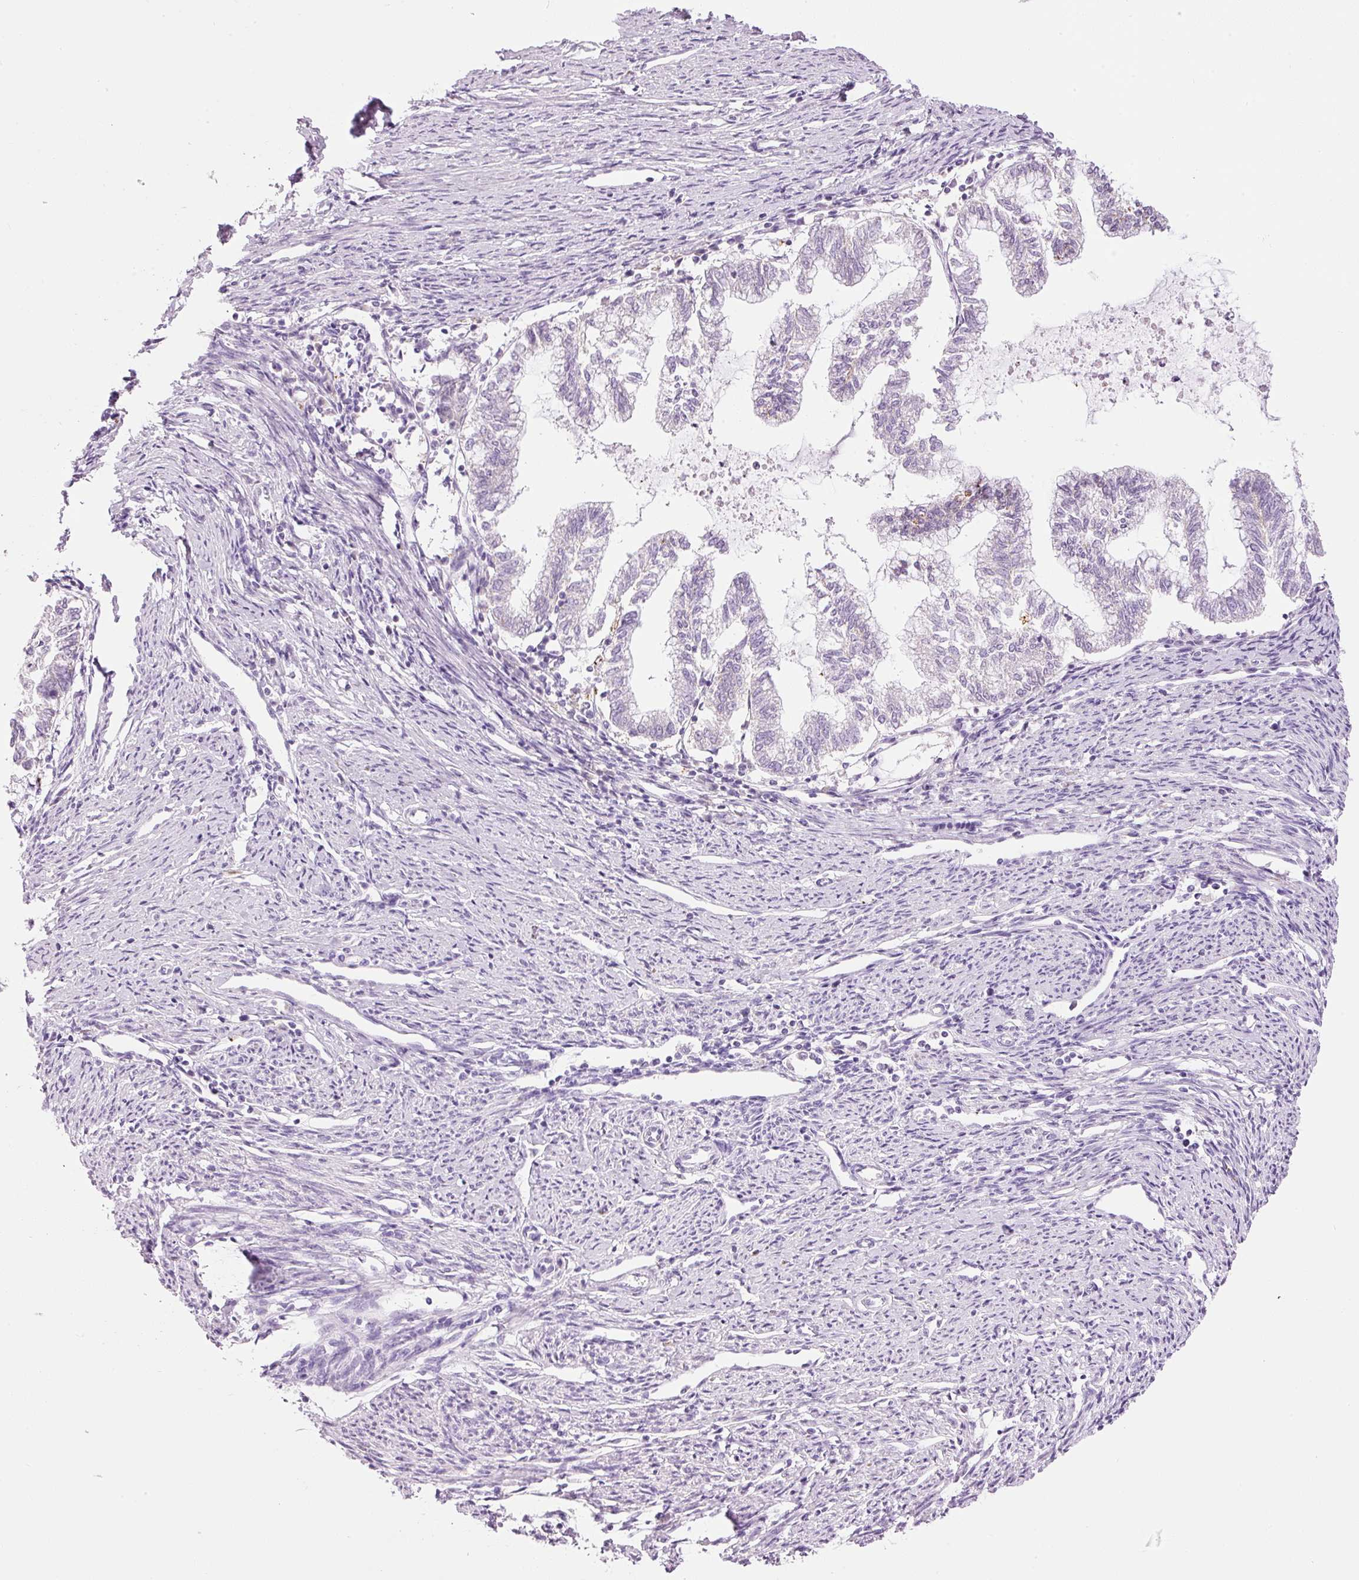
{"staining": {"intensity": "moderate", "quantity": "<25%", "location": "cytoplasmic/membranous"}, "tissue": "endometrial cancer", "cell_type": "Tumor cells", "image_type": "cancer", "snomed": [{"axis": "morphology", "description": "Adenocarcinoma, NOS"}, {"axis": "topography", "description": "Endometrium"}], "caption": "Endometrial cancer stained with immunohistochemistry (IHC) displays moderate cytoplasmic/membranous expression in approximately <25% of tumor cells. The protein of interest is stained brown, and the nuclei are stained in blue (DAB IHC with brightfield microscopy, high magnification).", "gene": "CARD16", "patient": {"sex": "female", "age": 79}}